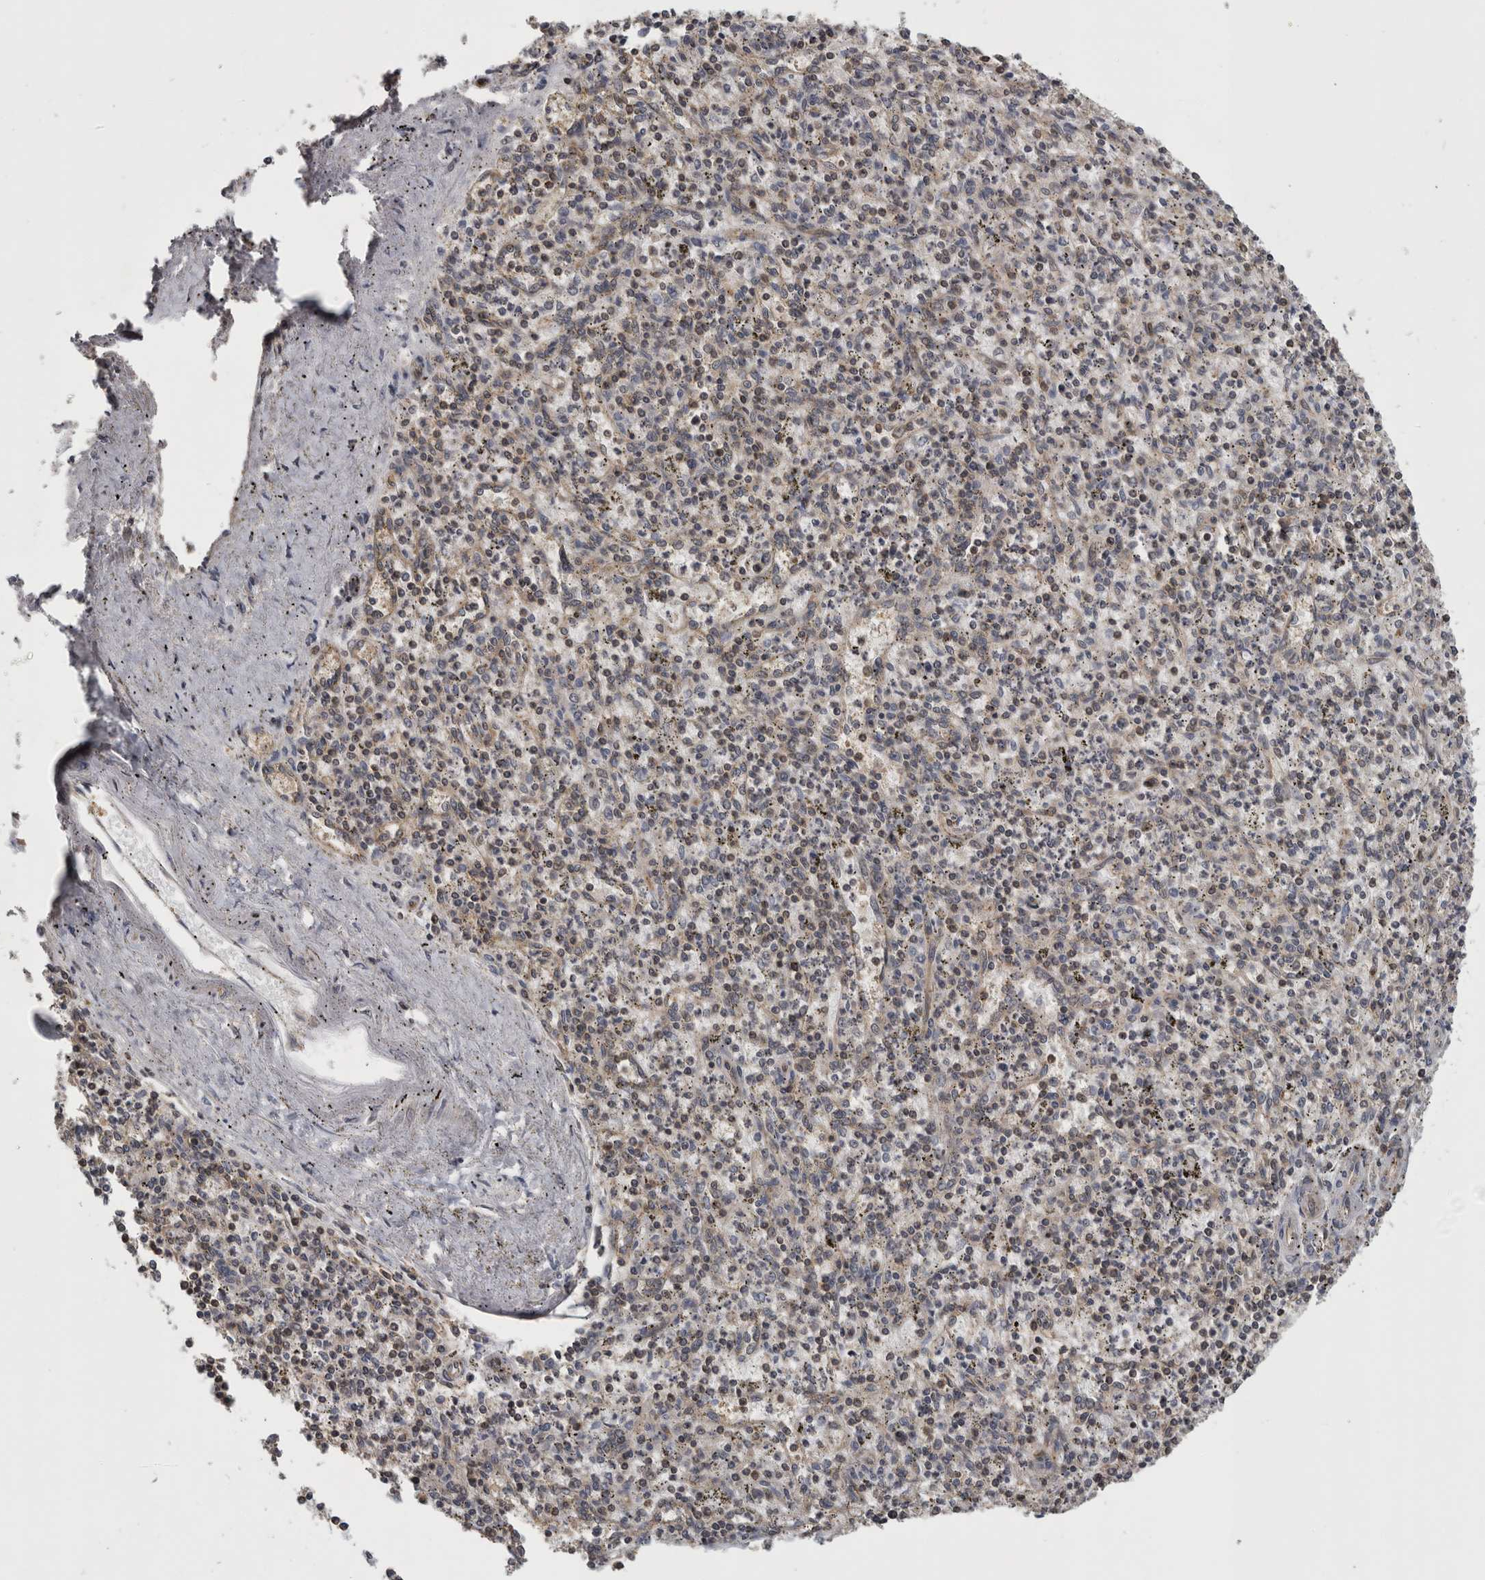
{"staining": {"intensity": "weak", "quantity": "<25%", "location": "cytoplasmic/membranous"}, "tissue": "spleen", "cell_type": "Cells in red pulp", "image_type": "normal", "snomed": [{"axis": "morphology", "description": "Normal tissue, NOS"}, {"axis": "topography", "description": "Spleen"}], "caption": "DAB (3,3'-diaminobenzidine) immunohistochemical staining of normal human spleen reveals no significant staining in cells in red pulp. (Stains: DAB immunohistochemistry (IHC) with hematoxylin counter stain, Microscopy: brightfield microscopy at high magnification).", "gene": "ATXN2", "patient": {"sex": "male", "age": 72}}